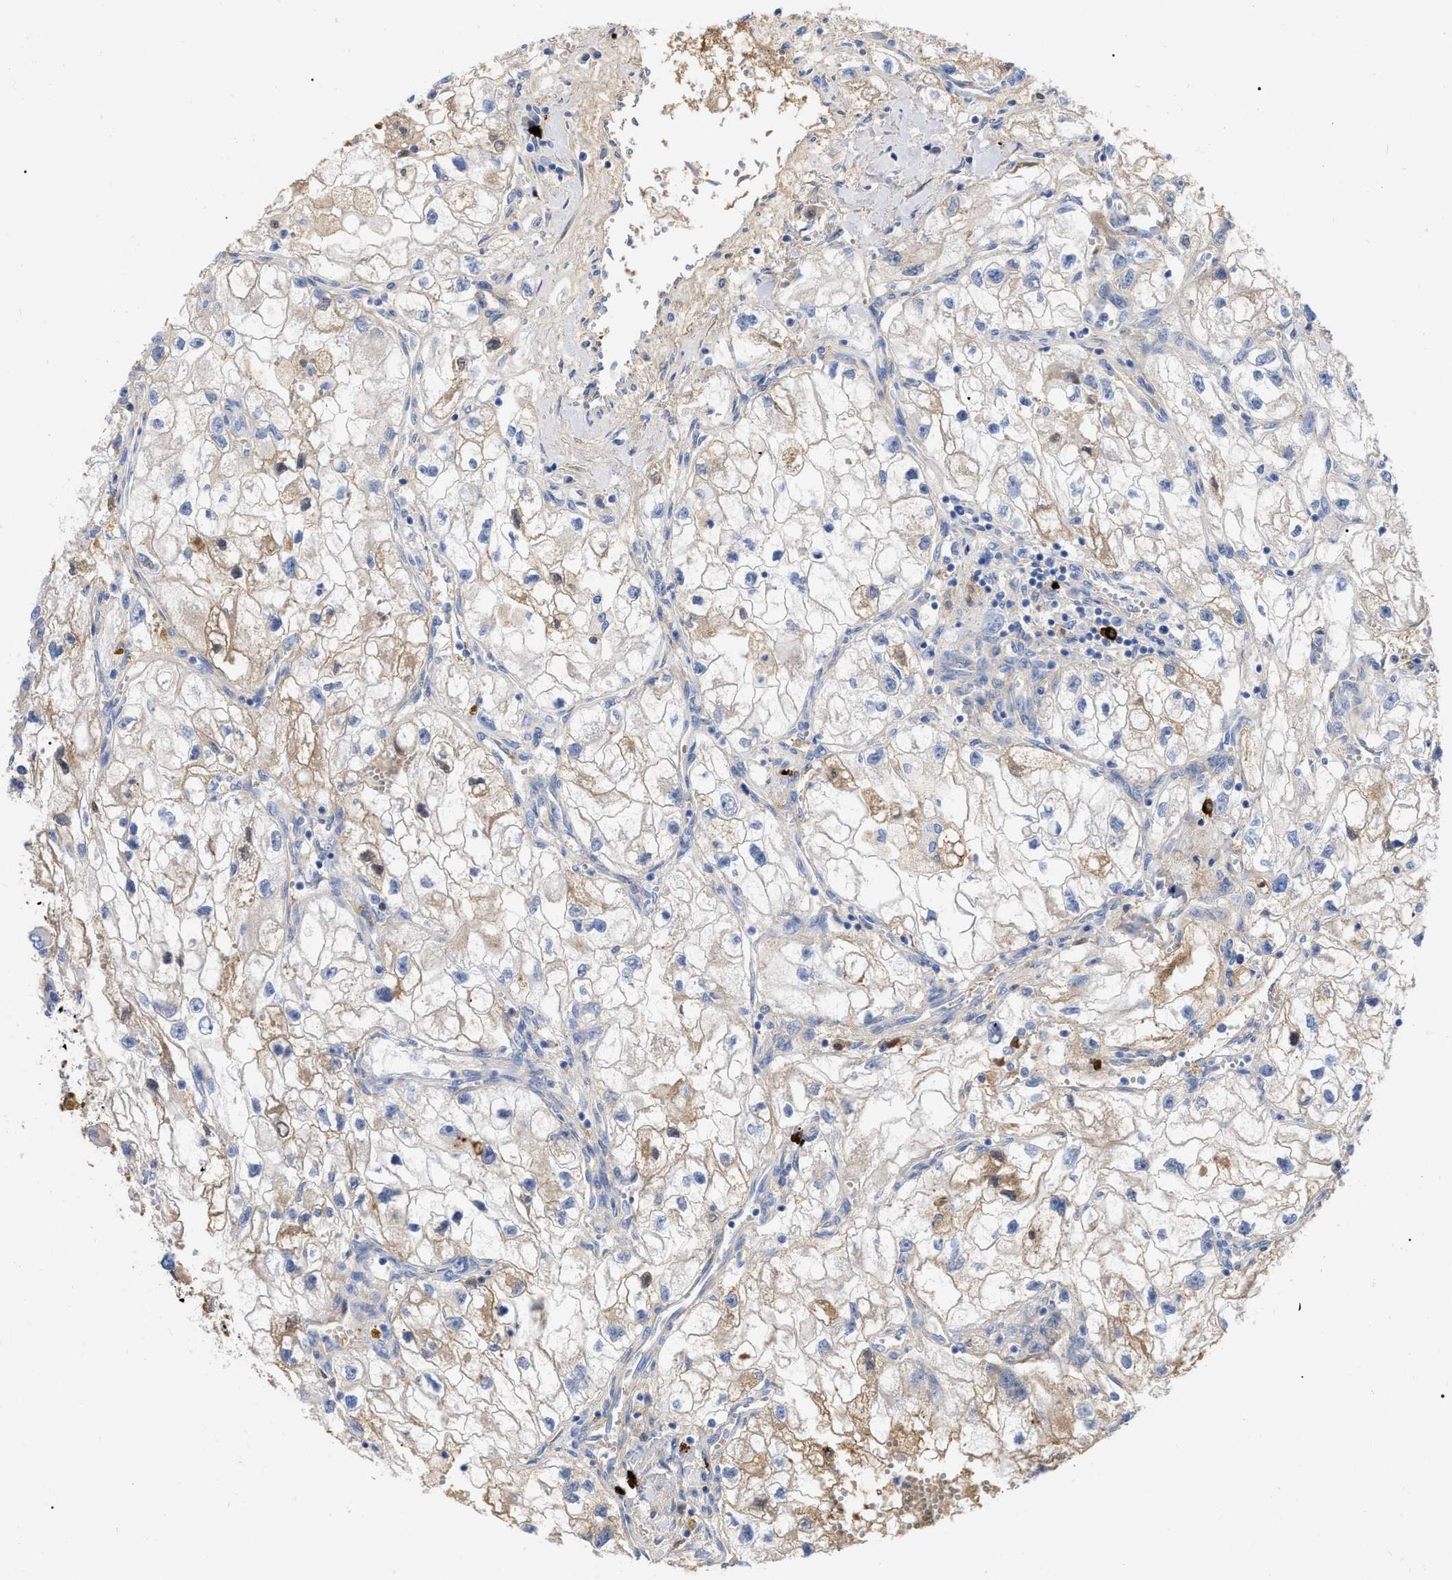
{"staining": {"intensity": "weak", "quantity": "25%-75%", "location": "cytoplasmic/membranous"}, "tissue": "renal cancer", "cell_type": "Tumor cells", "image_type": "cancer", "snomed": [{"axis": "morphology", "description": "Adenocarcinoma, NOS"}, {"axis": "topography", "description": "Kidney"}], "caption": "Immunohistochemical staining of human renal cancer (adenocarcinoma) demonstrates weak cytoplasmic/membranous protein positivity in about 25%-75% of tumor cells.", "gene": "IGHV5-51", "patient": {"sex": "female", "age": 70}}